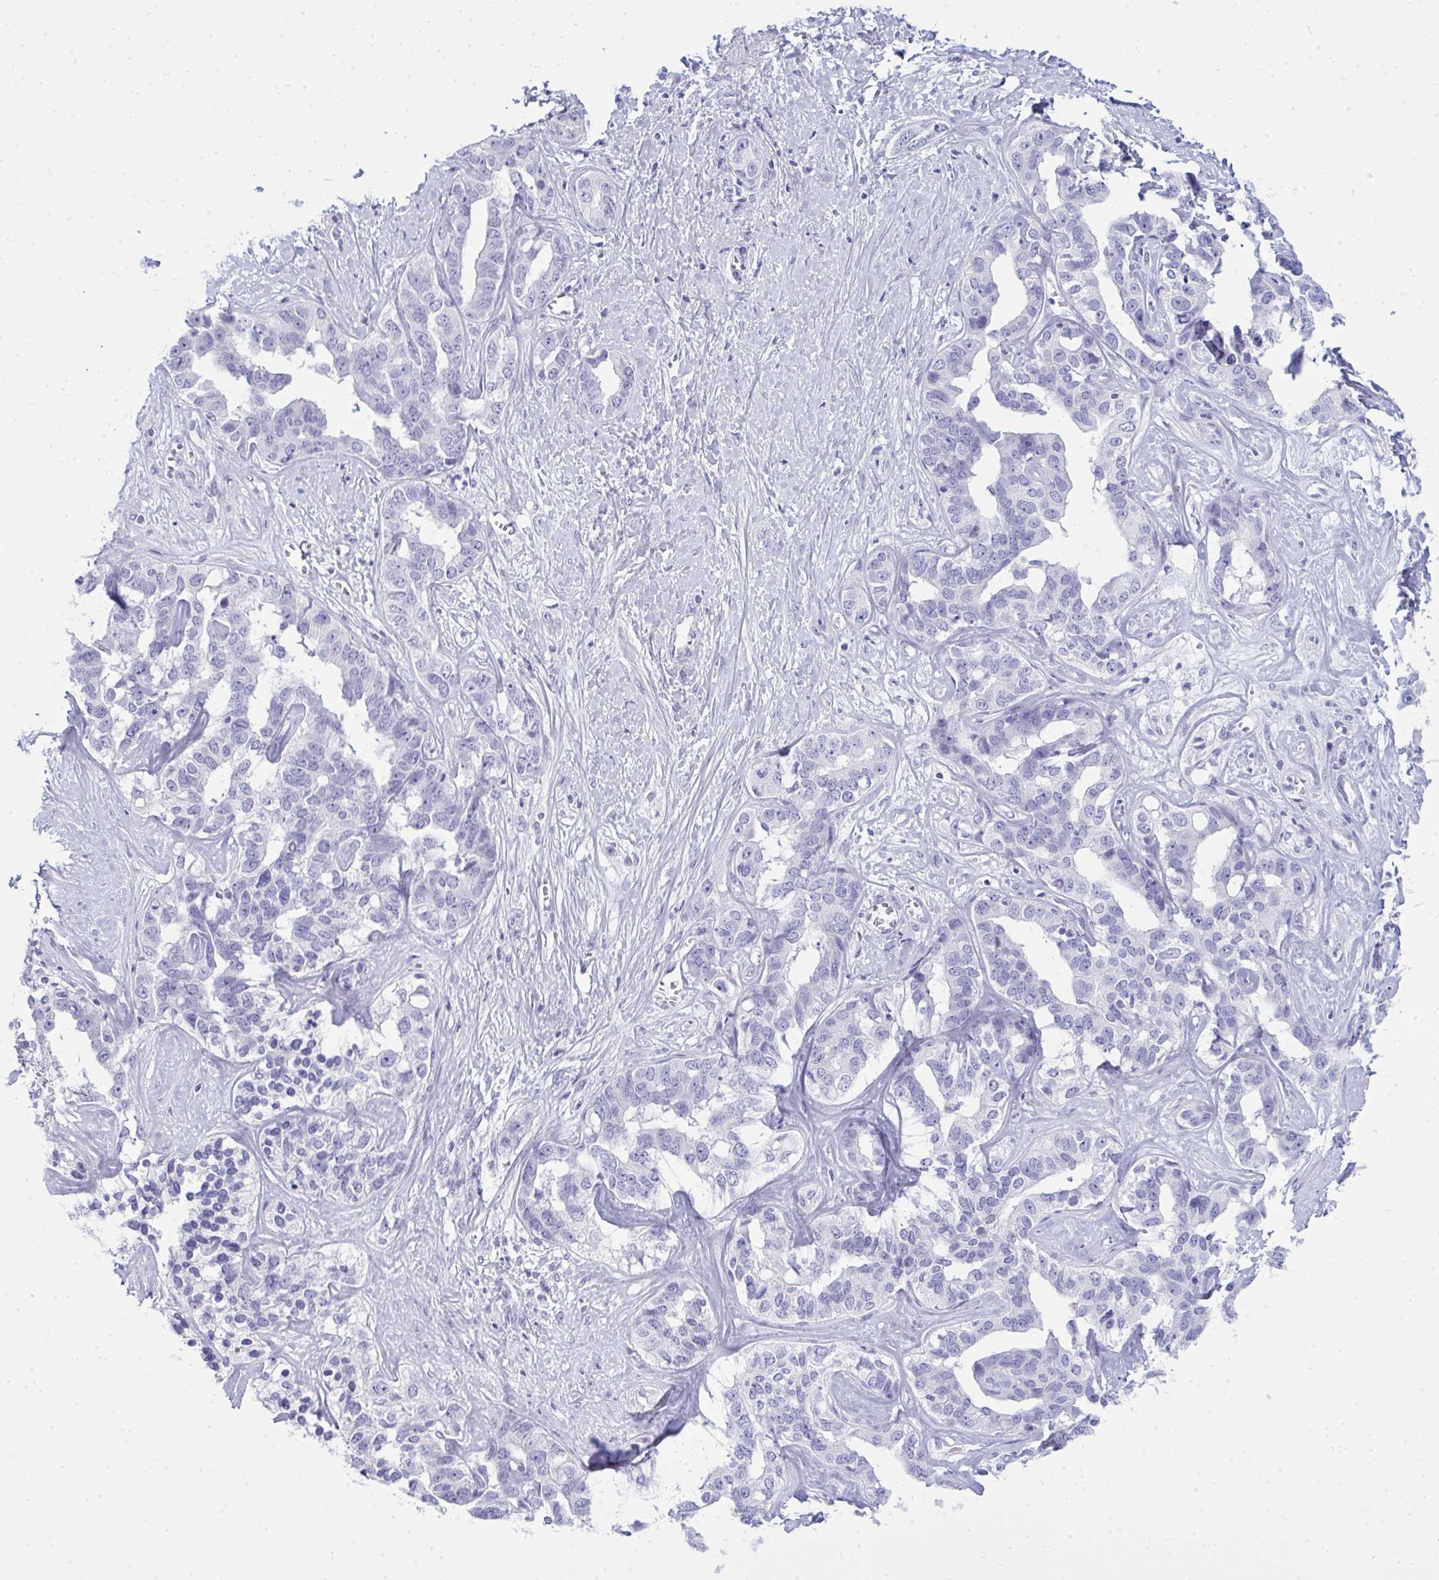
{"staining": {"intensity": "negative", "quantity": "none", "location": "none"}, "tissue": "liver cancer", "cell_type": "Tumor cells", "image_type": "cancer", "snomed": [{"axis": "morphology", "description": "Cholangiocarcinoma"}, {"axis": "topography", "description": "Liver"}], "caption": "There is no significant positivity in tumor cells of liver cancer.", "gene": "QDPR", "patient": {"sex": "male", "age": 59}}